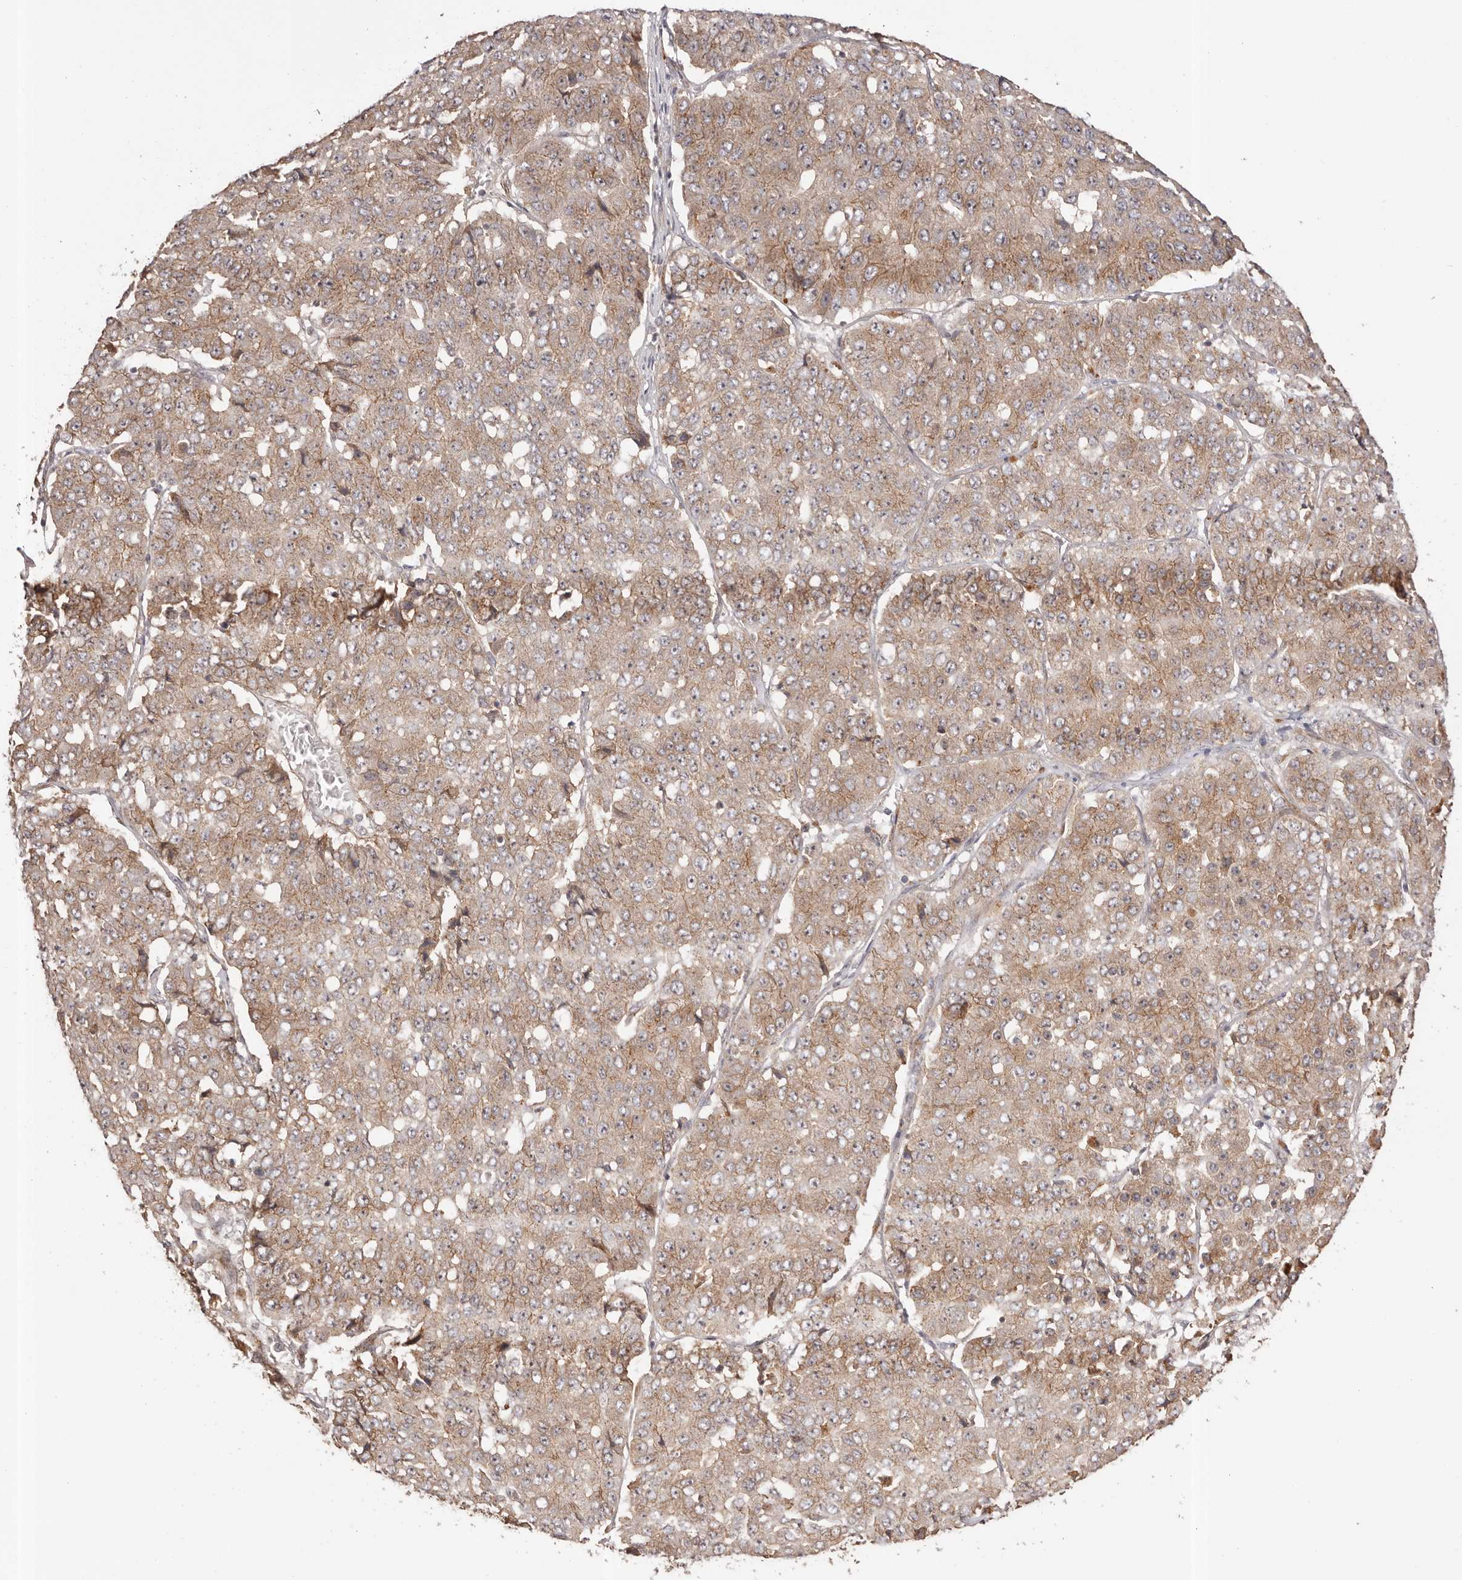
{"staining": {"intensity": "moderate", "quantity": ">75%", "location": "cytoplasmic/membranous"}, "tissue": "pancreatic cancer", "cell_type": "Tumor cells", "image_type": "cancer", "snomed": [{"axis": "morphology", "description": "Adenocarcinoma, NOS"}, {"axis": "topography", "description": "Pancreas"}], "caption": "The photomicrograph exhibits a brown stain indicating the presence of a protein in the cytoplasmic/membranous of tumor cells in pancreatic cancer (adenocarcinoma). Using DAB (brown) and hematoxylin (blue) stains, captured at high magnification using brightfield microscopy.", "gene": "MICAL2", "patient": {"sex": "male", "age": 50}}